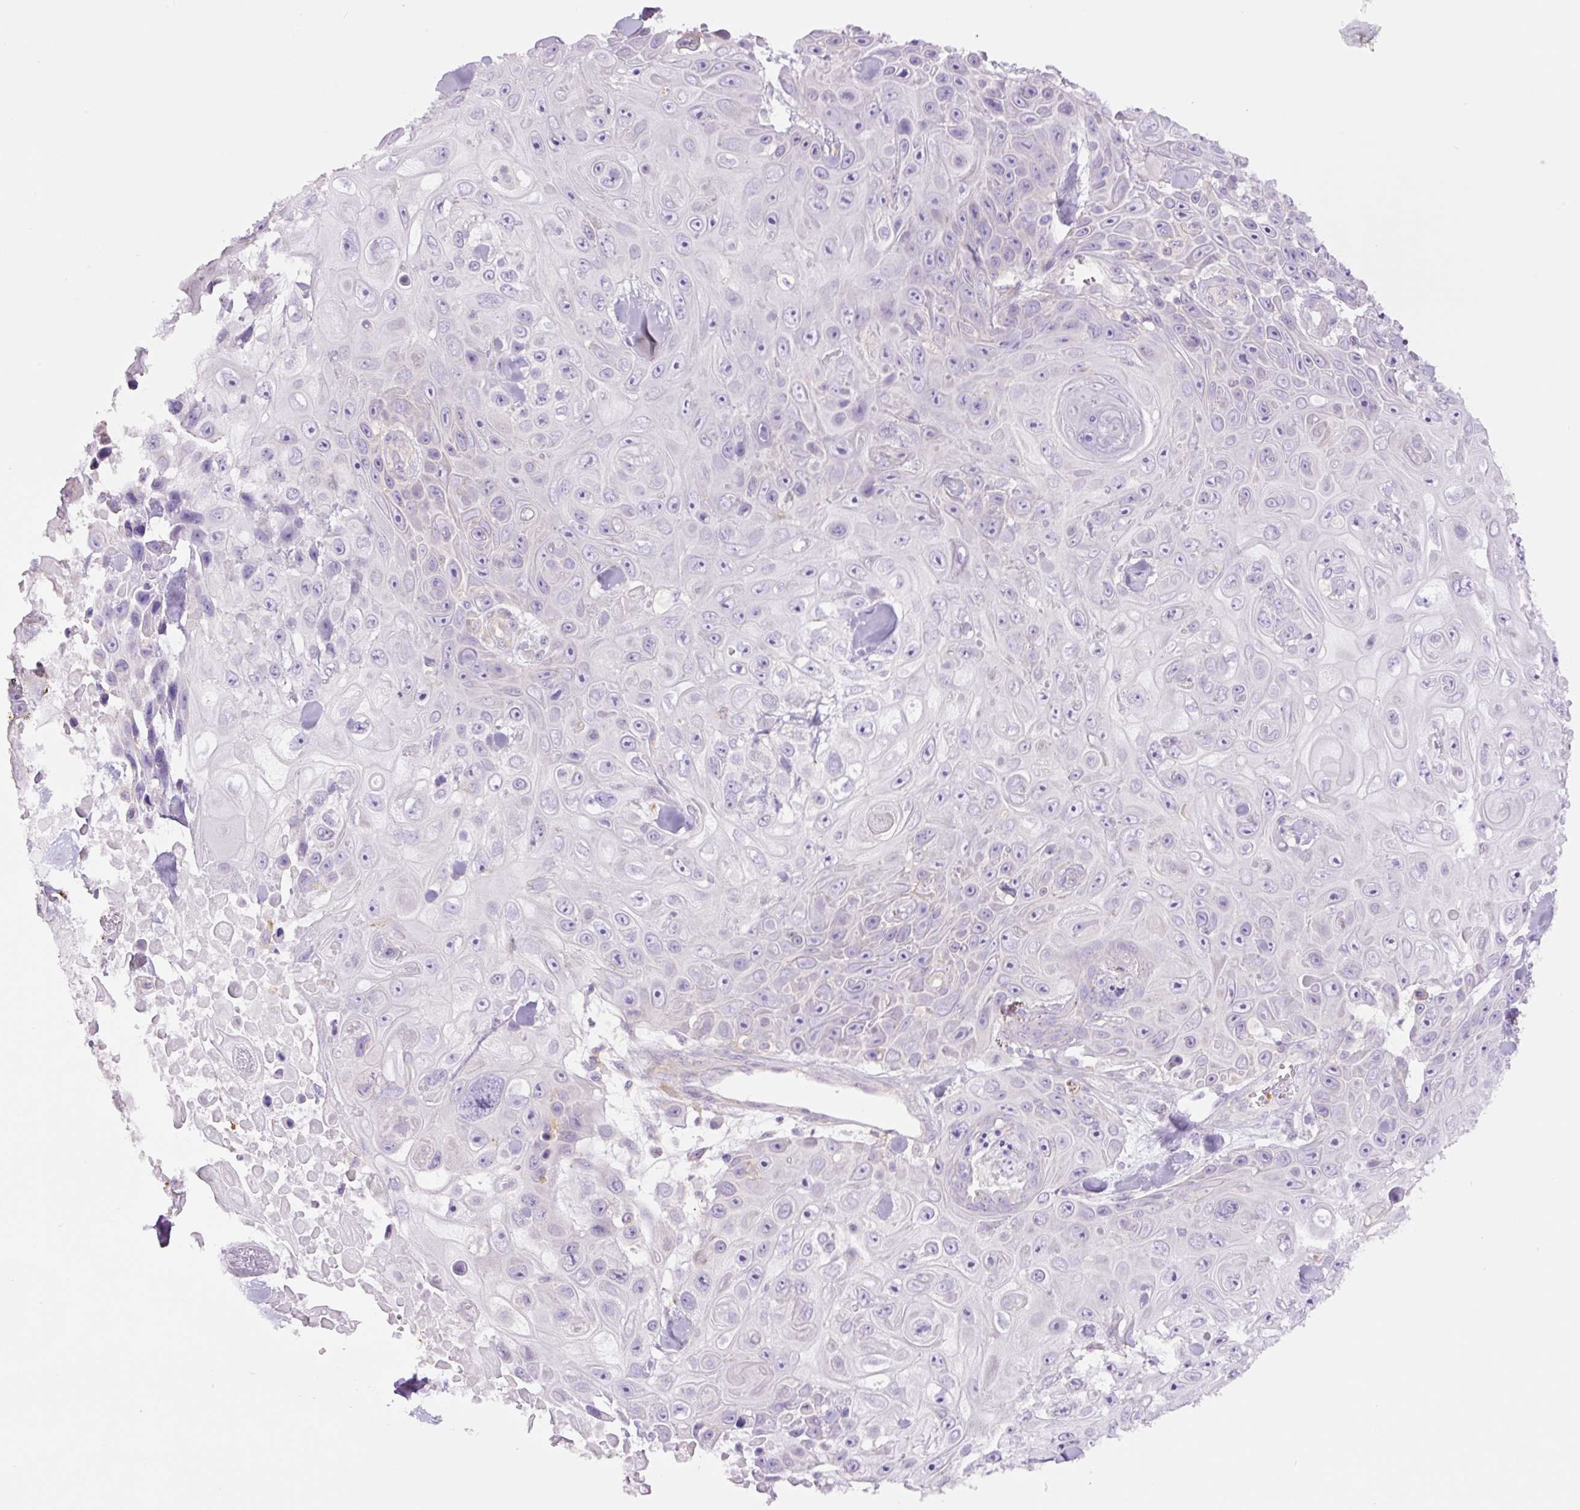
{"staining": {"intensity": "negative", "quantity": "none", "location": "none"}, "tissue": "skin cancer", "cell_type": "Tumor cells", "image_type": "cancer", "snomed": [{"axis": "morphology", "description": "Squamous cell carcinoma, NOS"}, {"axis": "topography", "description": "Skin"}], "caption": "The immunohistochemistry (IHC) histopathology image has no significant positivity in tumor cells of skin squamous cell carcinoma tissue.", "gene": "SH2D6", "patient": {"sex": "male", "age": 82}}